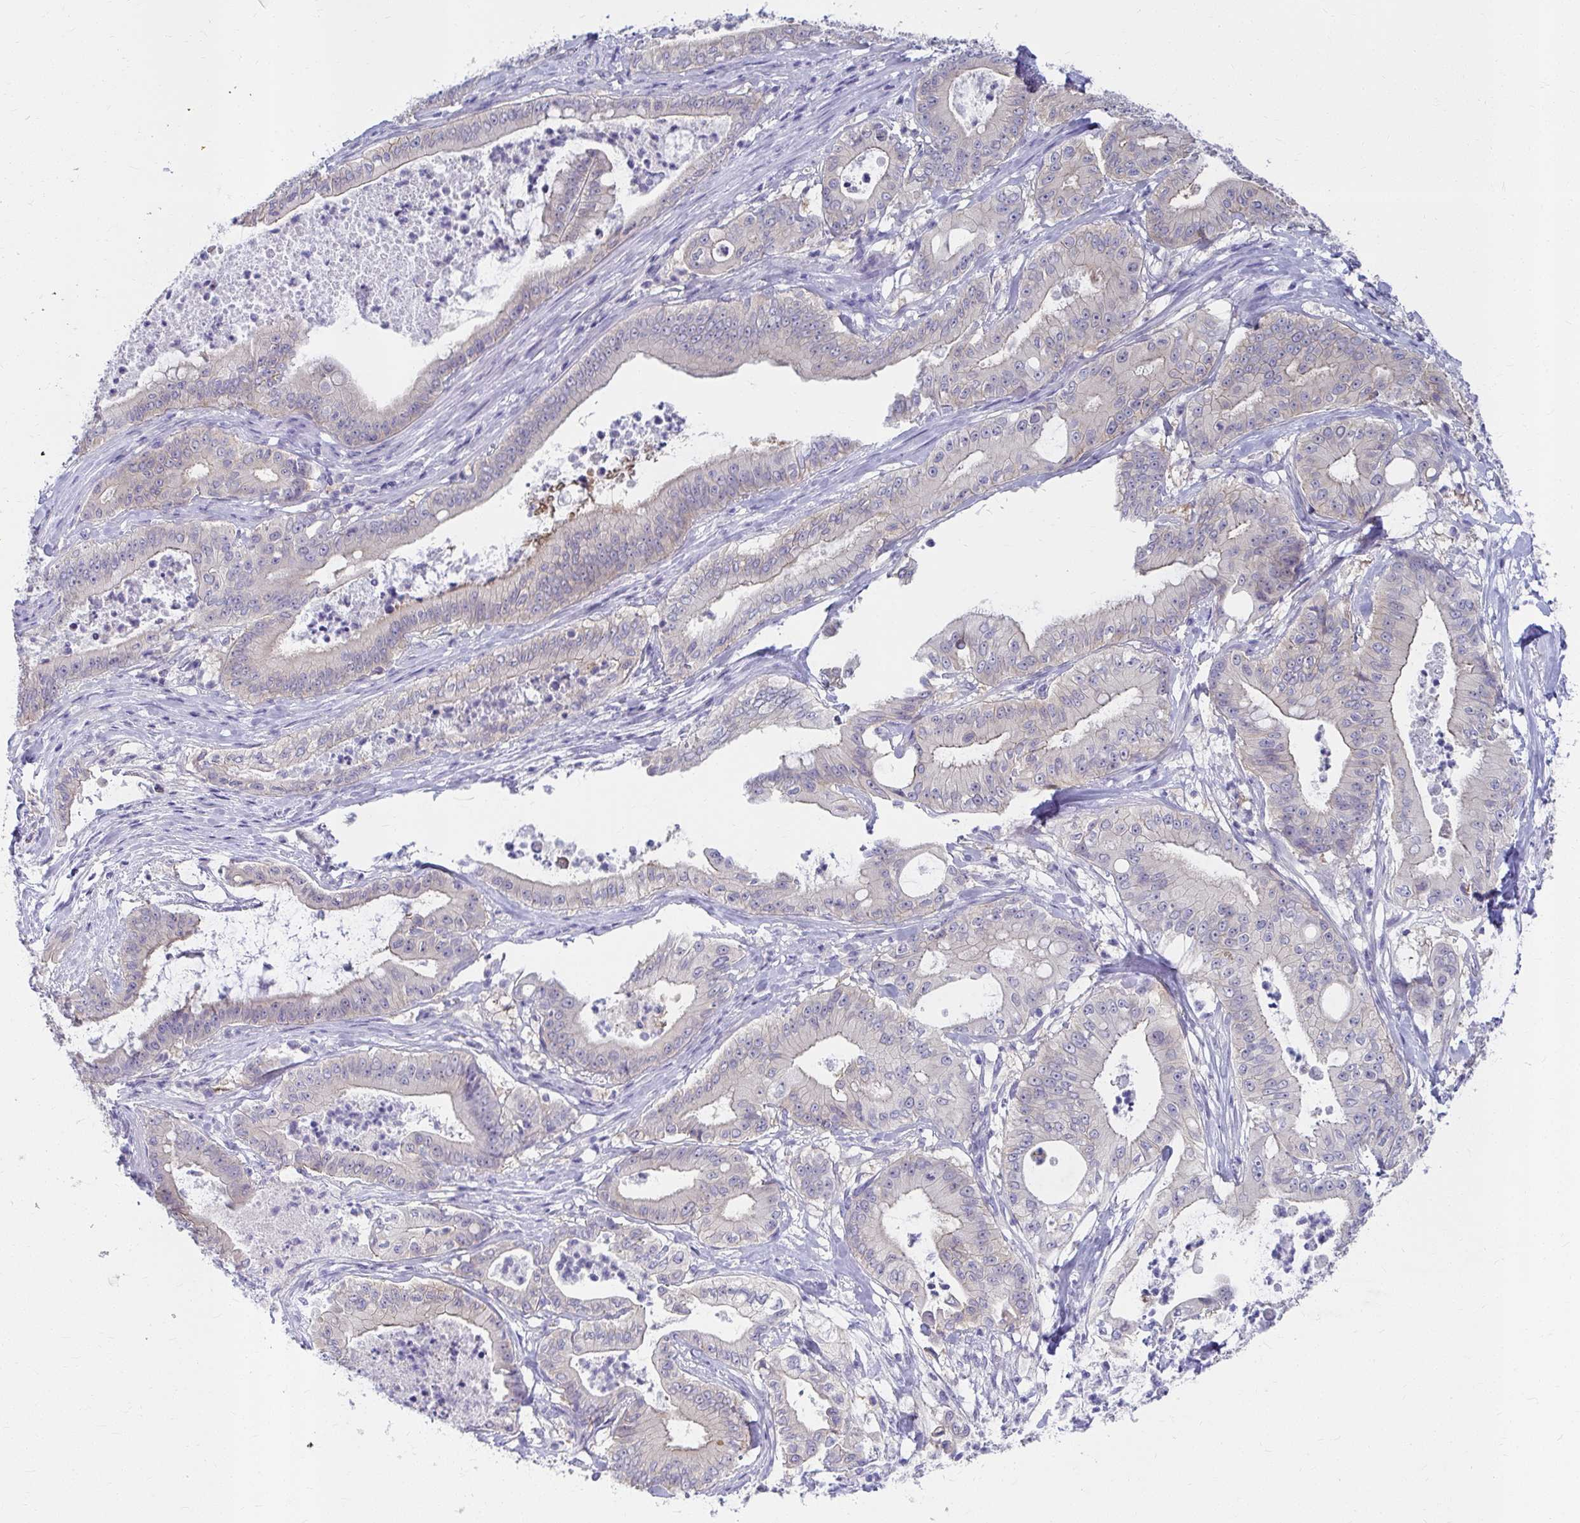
{"staining": {"intensity": "negative", "quantity": "none", "location": "none"}, "tissue": "pancreatic cancer", "cell_type": "Tumor cells", "image_type": "cancer", "snomed": [{"axis": "morphology", "description": "Adenocarcinoma, NOS"}, {"axis": "topography", "description": "Pancreas"}], "caption": "Tumor cells show no significant positivity in adenocarcinoma (pancreatic).", "gene": "C19orf81", "patient": {"sex": "male", "age": 71}}